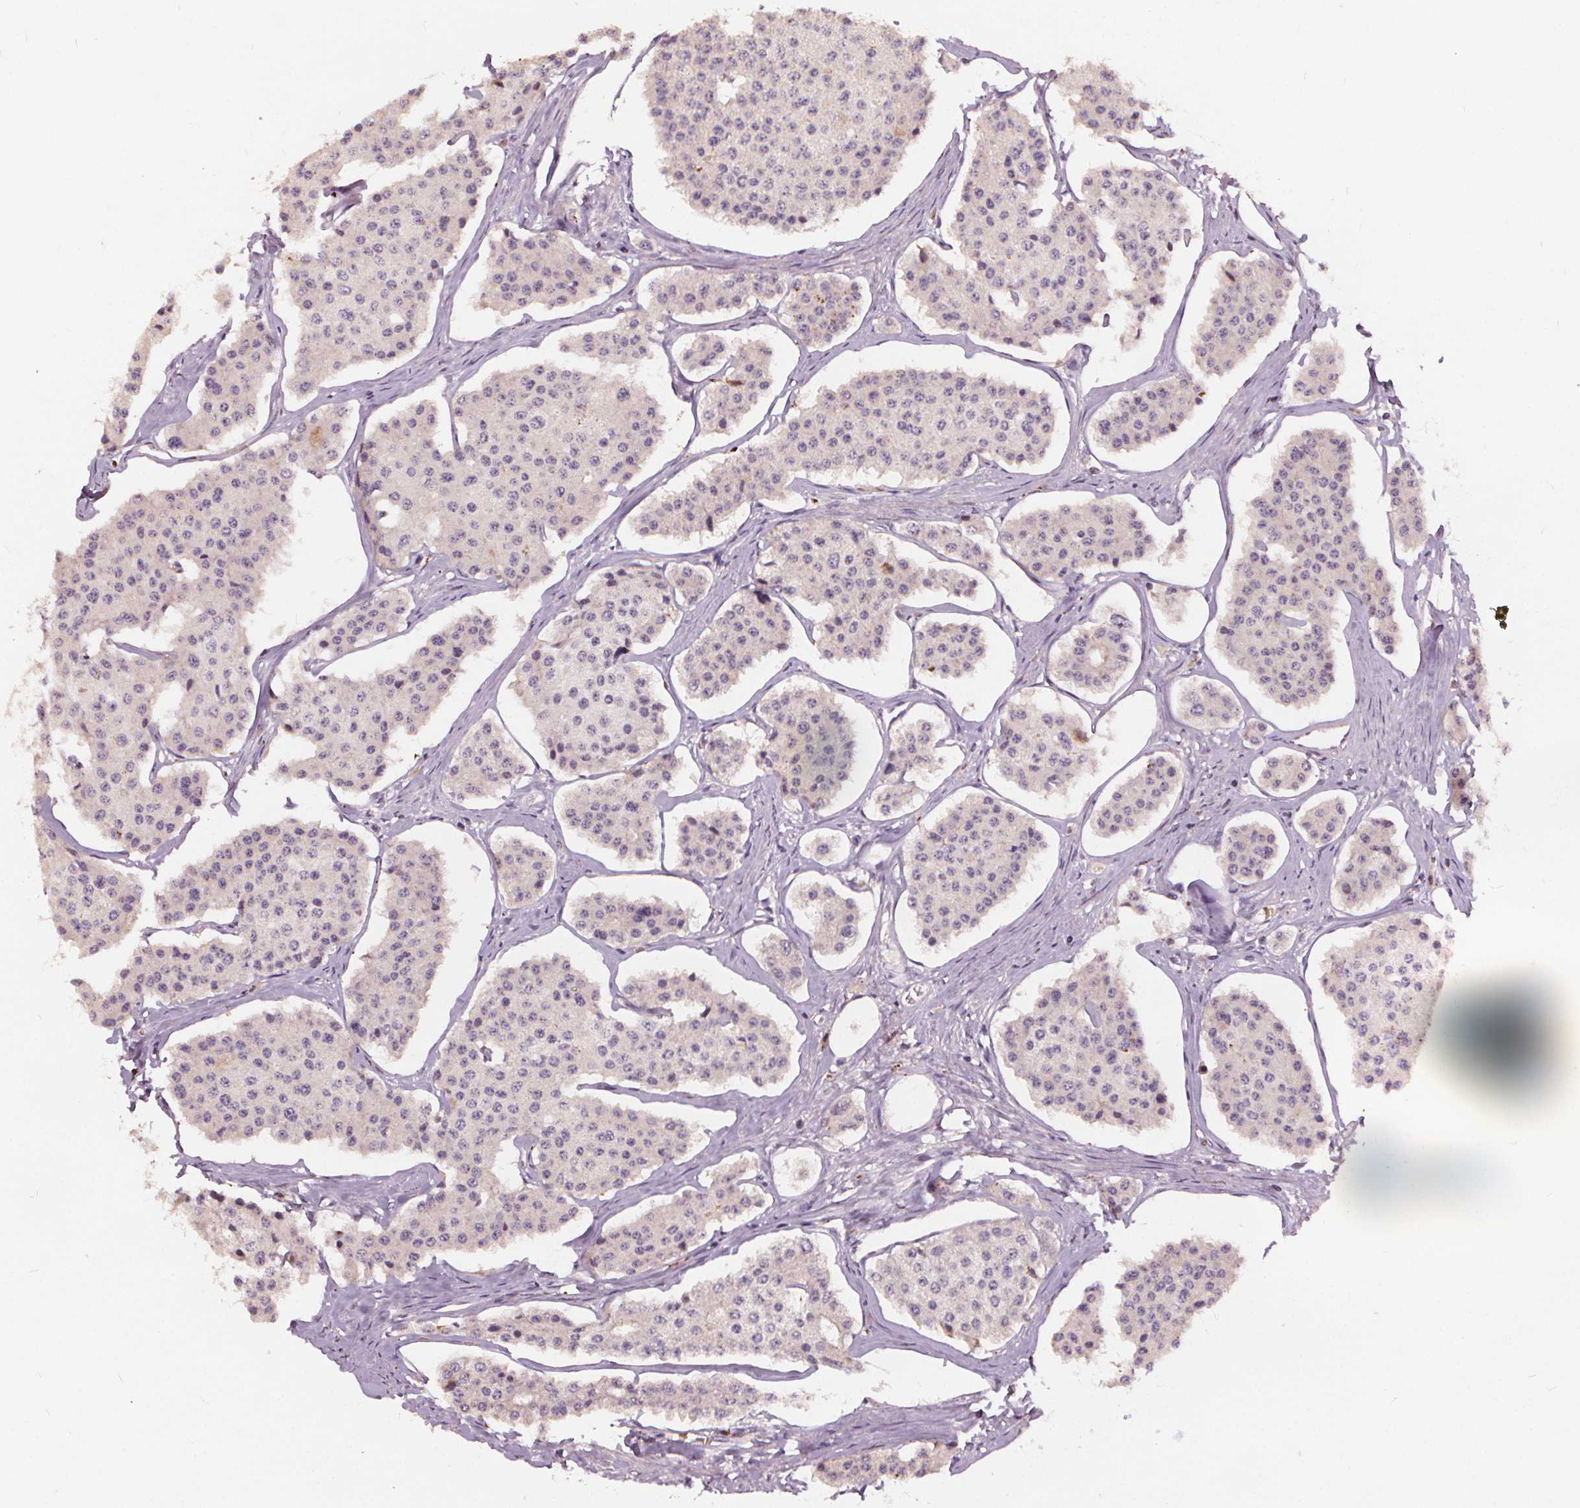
{"staining": {"intensity": "negative", "quantity": "none", "location": "none"}, "tissue": "carcinoid", "cell_type": "Tumor cells", "image_type": "cancer", "snomed": [{"axis": "morphology", "description": "Carcinoid, malignant, NOS"}, {"axis": "topography", "description": "Small intestine"}], "caption": "Immunohistochemistry of carcinoid (malignant) reveals no positivity in tumor cells. (DAB immunohistochemistry (IHC), high magnification).", "gene": "IPO13", "patient": {"sex": "female", "age": 65}}